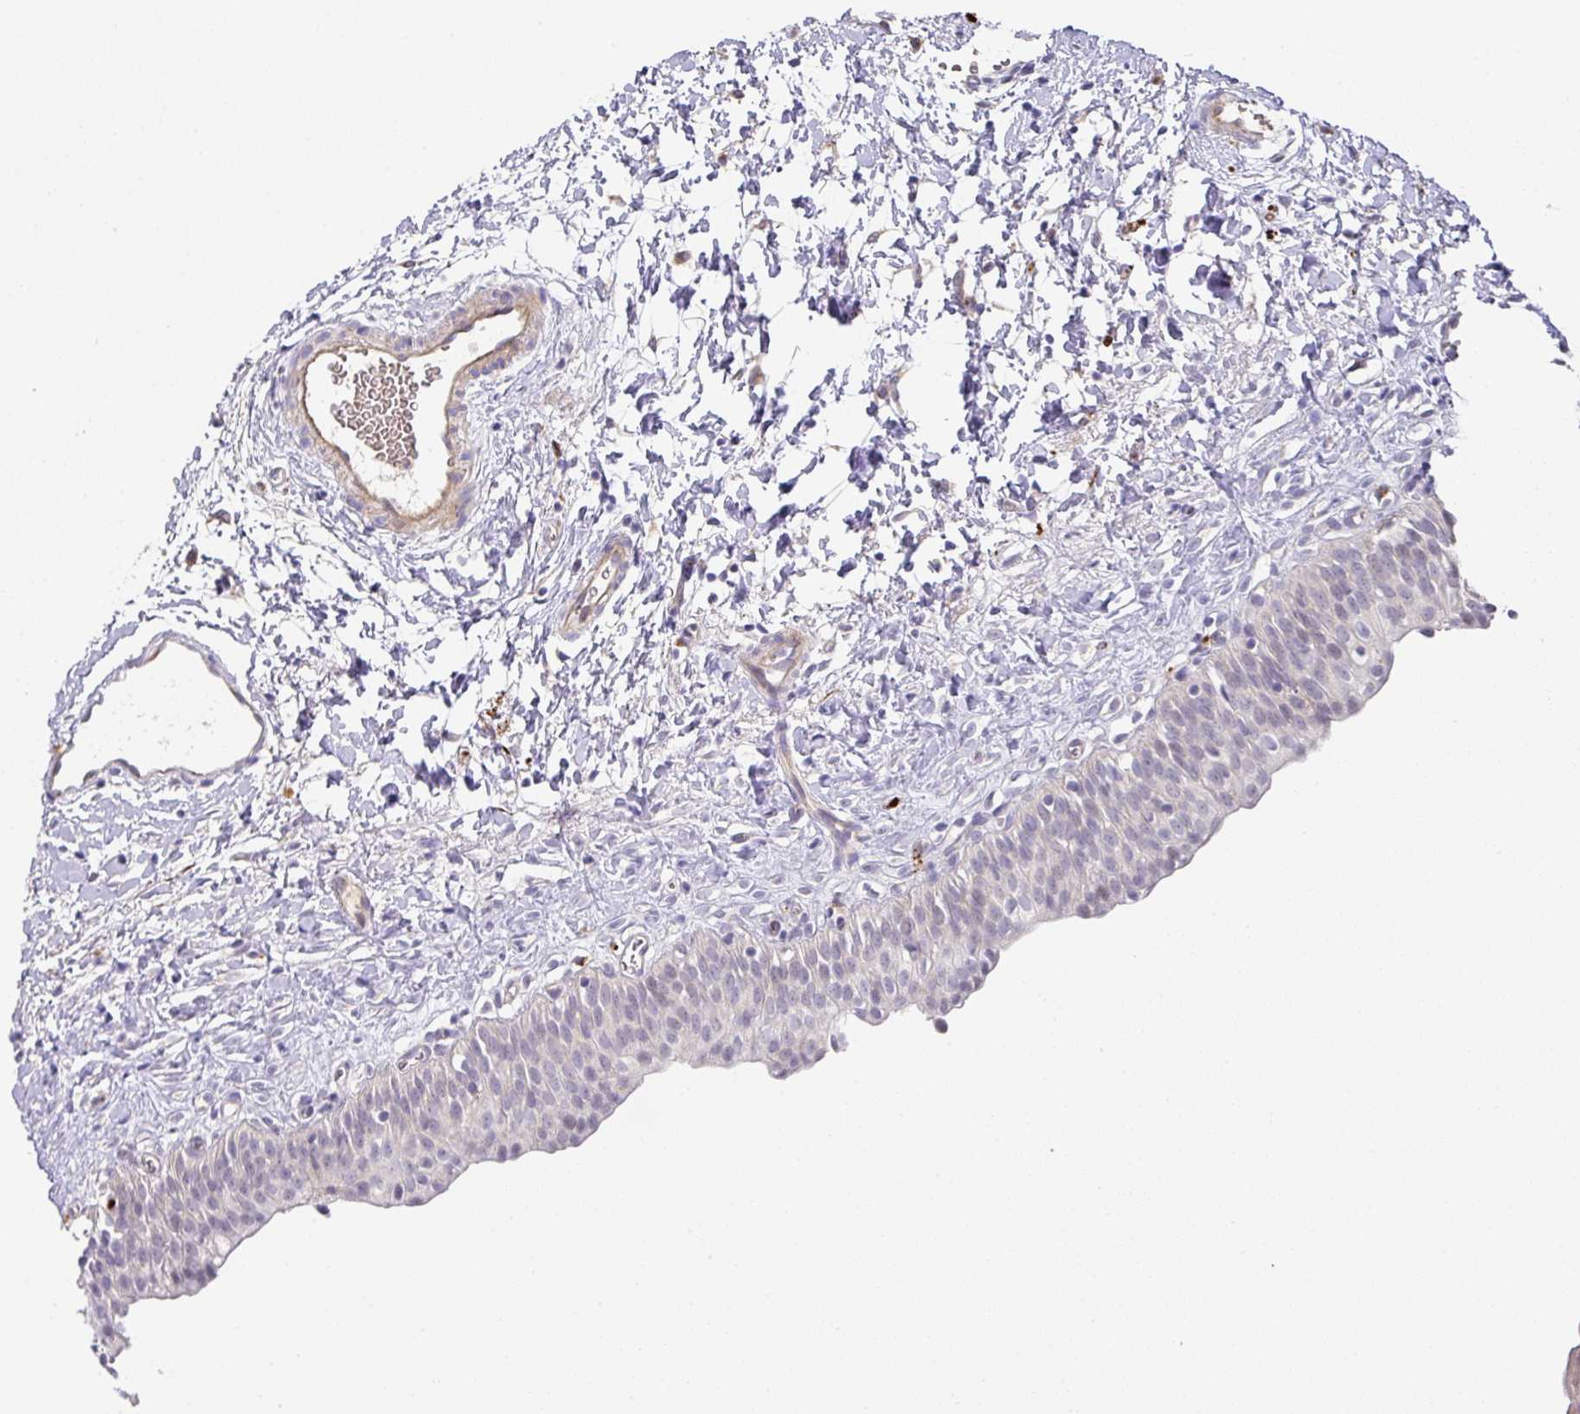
{"staining": {"intensity": "negative", "quantity": "none", "location": "none"}, "tissue": "urinary bladder", "cell_type": "Urothelial cells", "image_type": "normal", "snomed": [{"axis": "morphology", "description": "Normal tissue, NOS"}, {"axis": "topography", "description": "Urinary bladder"}], "caption": "An immunohistochemistry micrograph of unremarkable urinary bladder is shown. There is no staining in urothelial cells of urinary bladder.", "gene": "TARM1", "patient": {"sex": "male", "age": 51}}